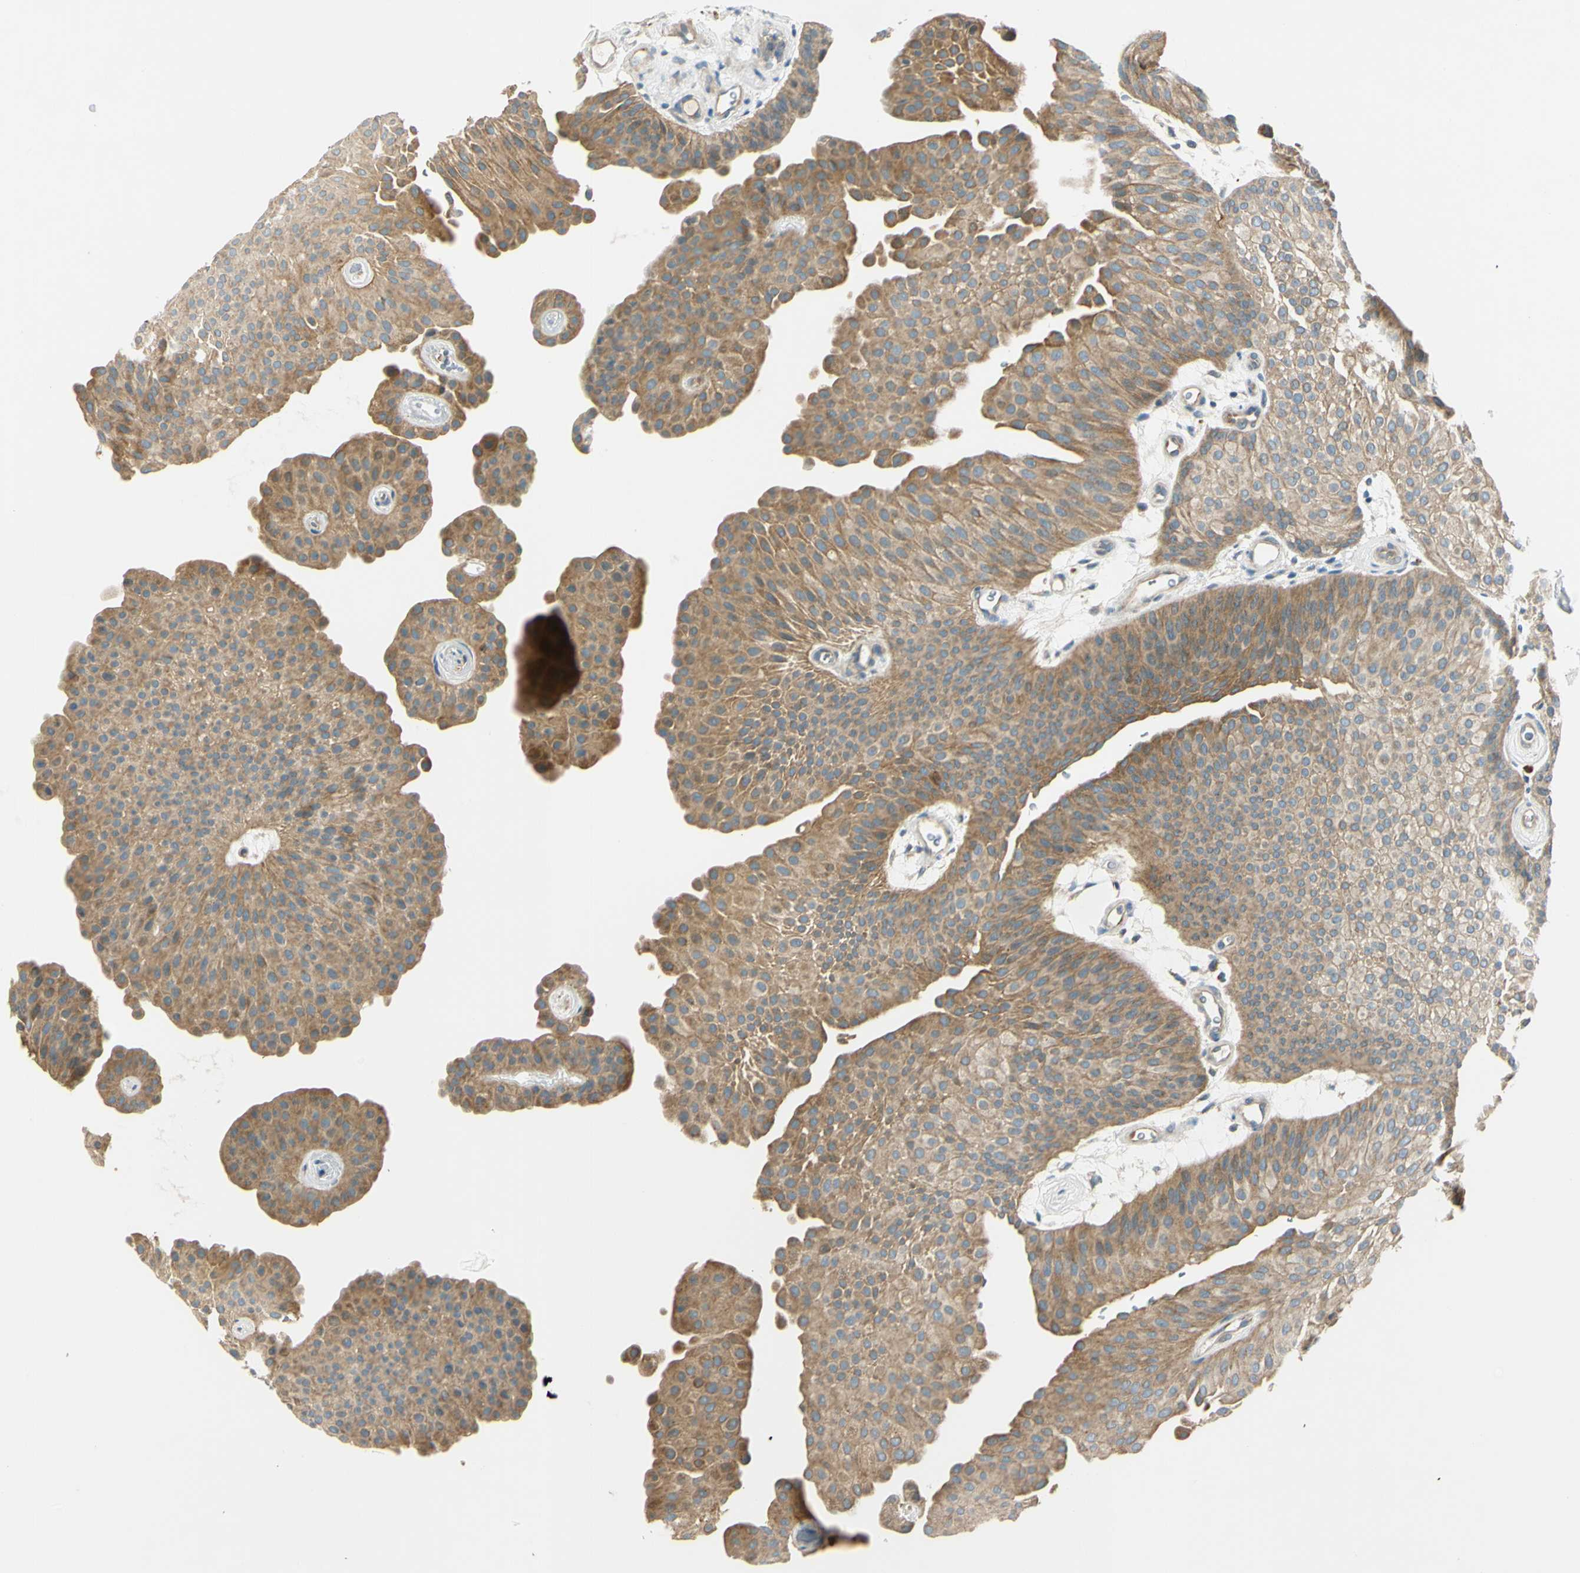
{"staining": {"intensity": "moderate", "quantity": ">75%", "location": "cytoplasmic/membranous"}, "tissue": "urothelial cancer", "cell_type": "Tumor cells", "image_type": "cancer", "snomed": [{"axis": "morphology", "description": "Urothelial carcinoma, Low grade"}, {"axis": "topography", "description": "Urinary bladder"}], "caption": "Immunohistochemistry (IHC) of urothelial cancer shows medium levels of moderate cytoplasmic/membranous staining in about >75% of tumor cells. (DAB IHC, brown staining for protein, blue staining for nuclei).", "gene": "LAMA3", "patient": {"sex": "female", "age": 60}}